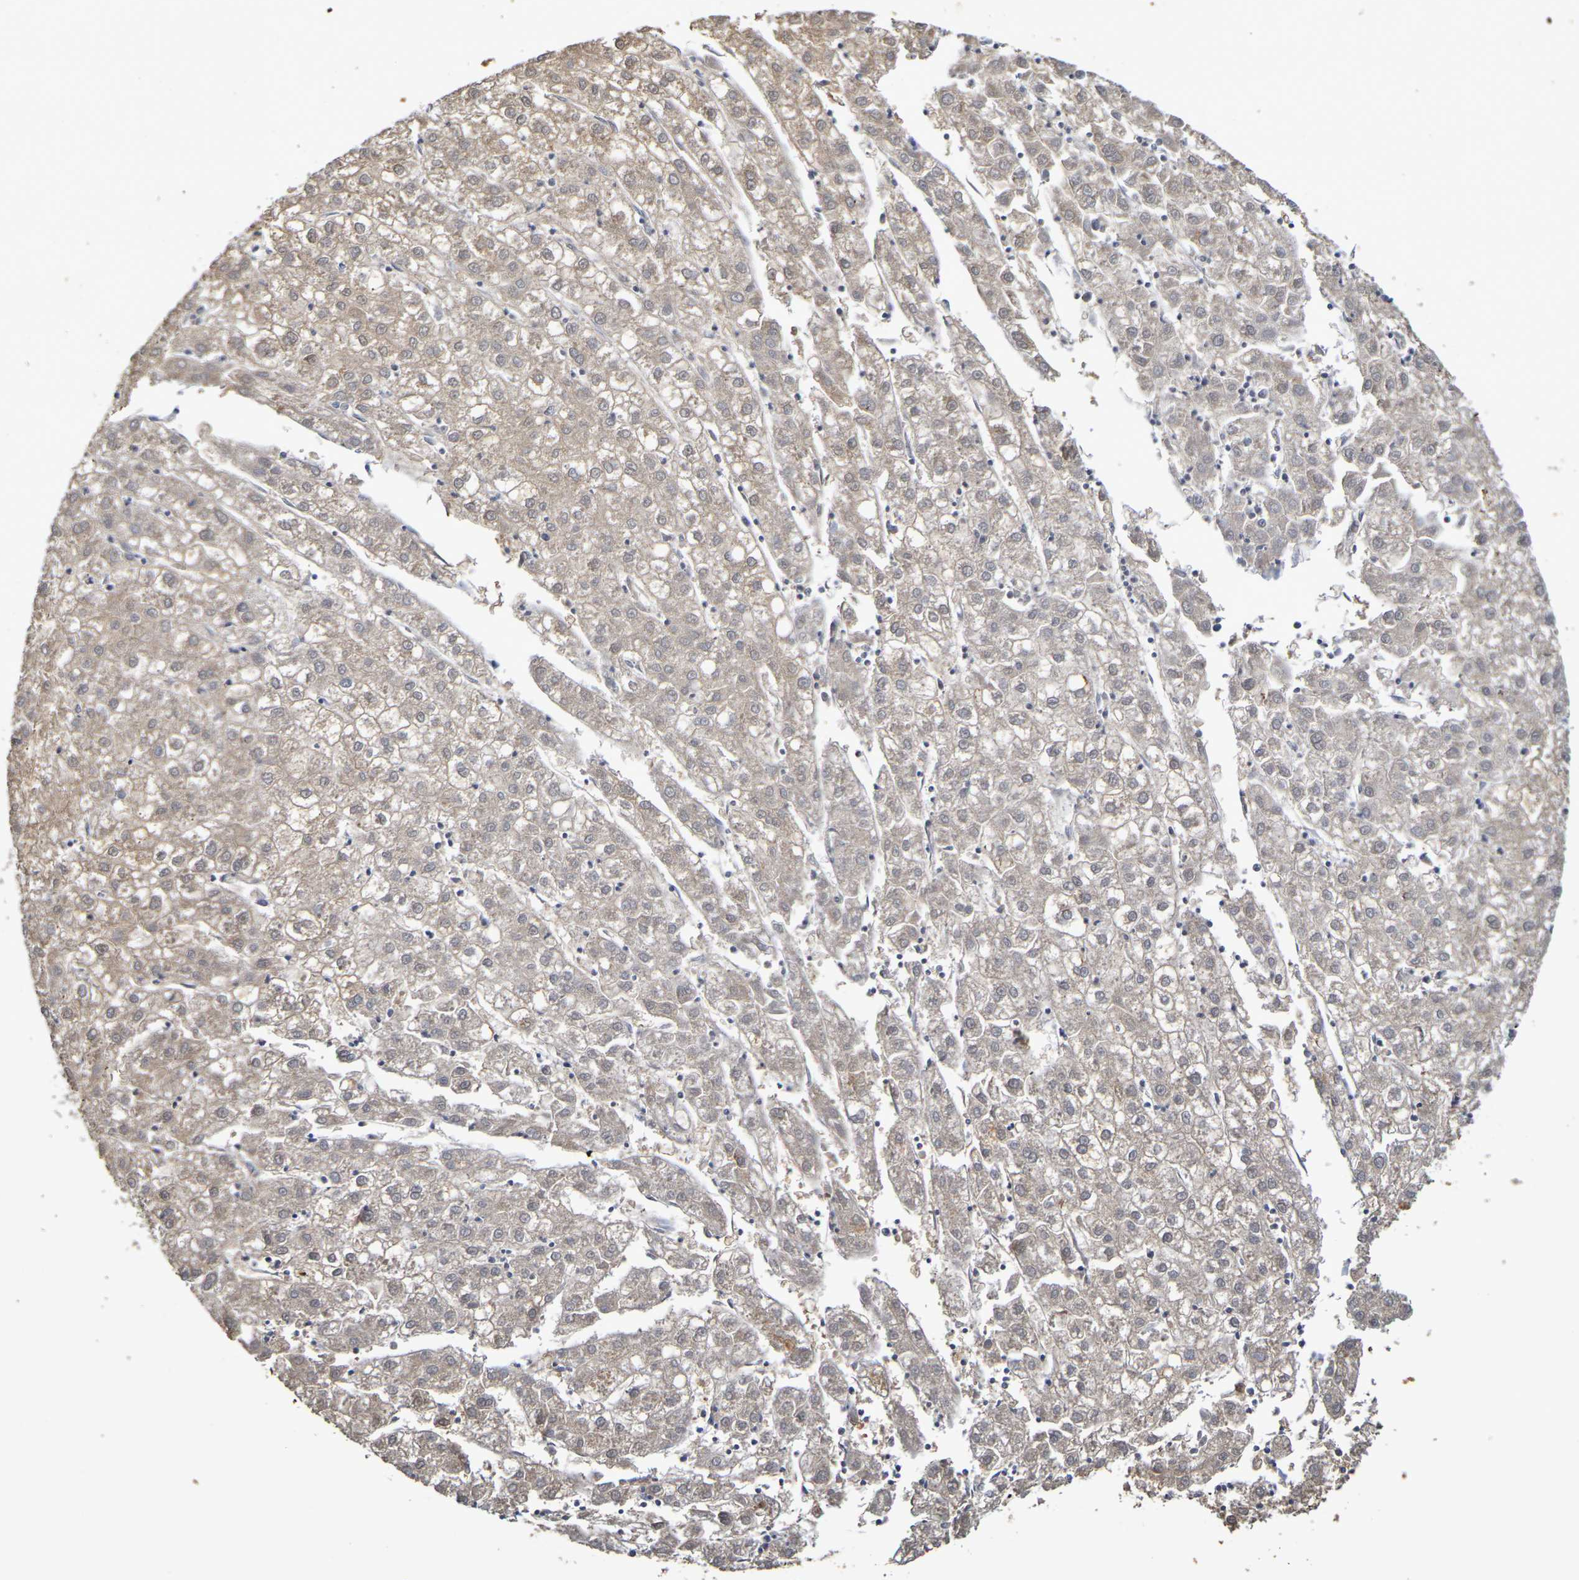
{"staining": {"intensity": "moderate", "quantity": "25%-75%", "location": "cytoplasmic/membranous"}, "tissue": "liver cancer", "cell_type": "Tumor cells", "image_type": "cancer", "snomed": [{"axis": "morphology", "description": "Carcinoma, Hepatocellular, NOS"}, {"axis": "topography", "description": "Liver"}], "caption": "Liver cancer (hepatocellular carcinoma) stained for a protein (brown) exhibits moderate cytoplasmic/membranous positive expression in about 25%-75% of tumor cells.", "gene": "TERF2", "patient": {"sex": "male", "age": 72}}